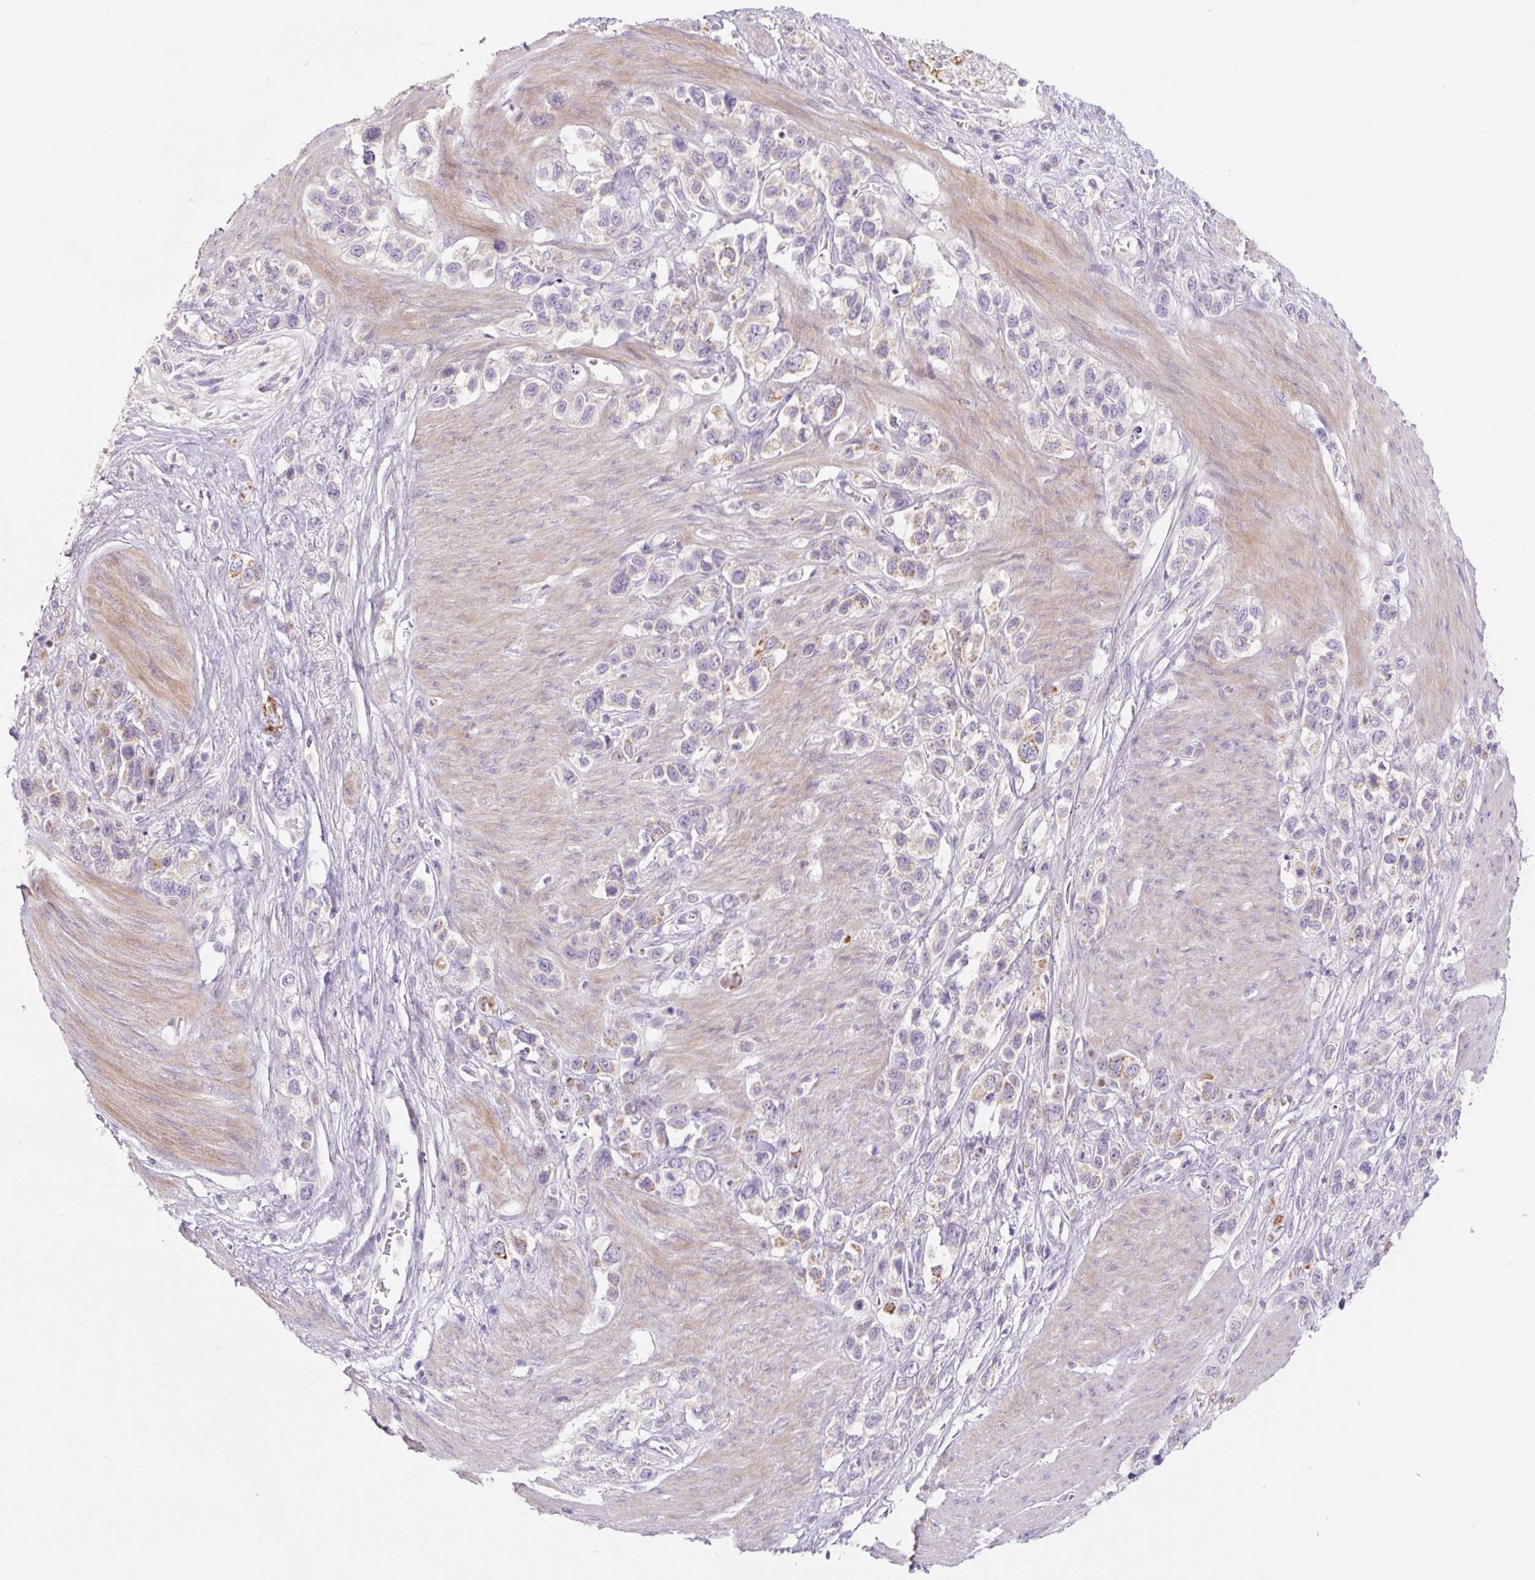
{"staining": {"intensity": "negative", "quantity": "none", "location": "none"}, "tissue": "stomach cancer", "cell_type": "Tumor cells", "image_type": "cancer", "snomed": [{"axis": "morphology", "description": "Adenocarcinoma, NOS"}, {"axis": "topography", "description": "Stomach"}], "caption": "High magnification brightfield microscopy of stomach cancer (adenocarcinoma) stained with DAB (brown) and counterstained with hematoxylin (blue): tumor cells show no significant positivity.", "gene": "ZNF552", "patient": {"sex": "female", "age": 65}}